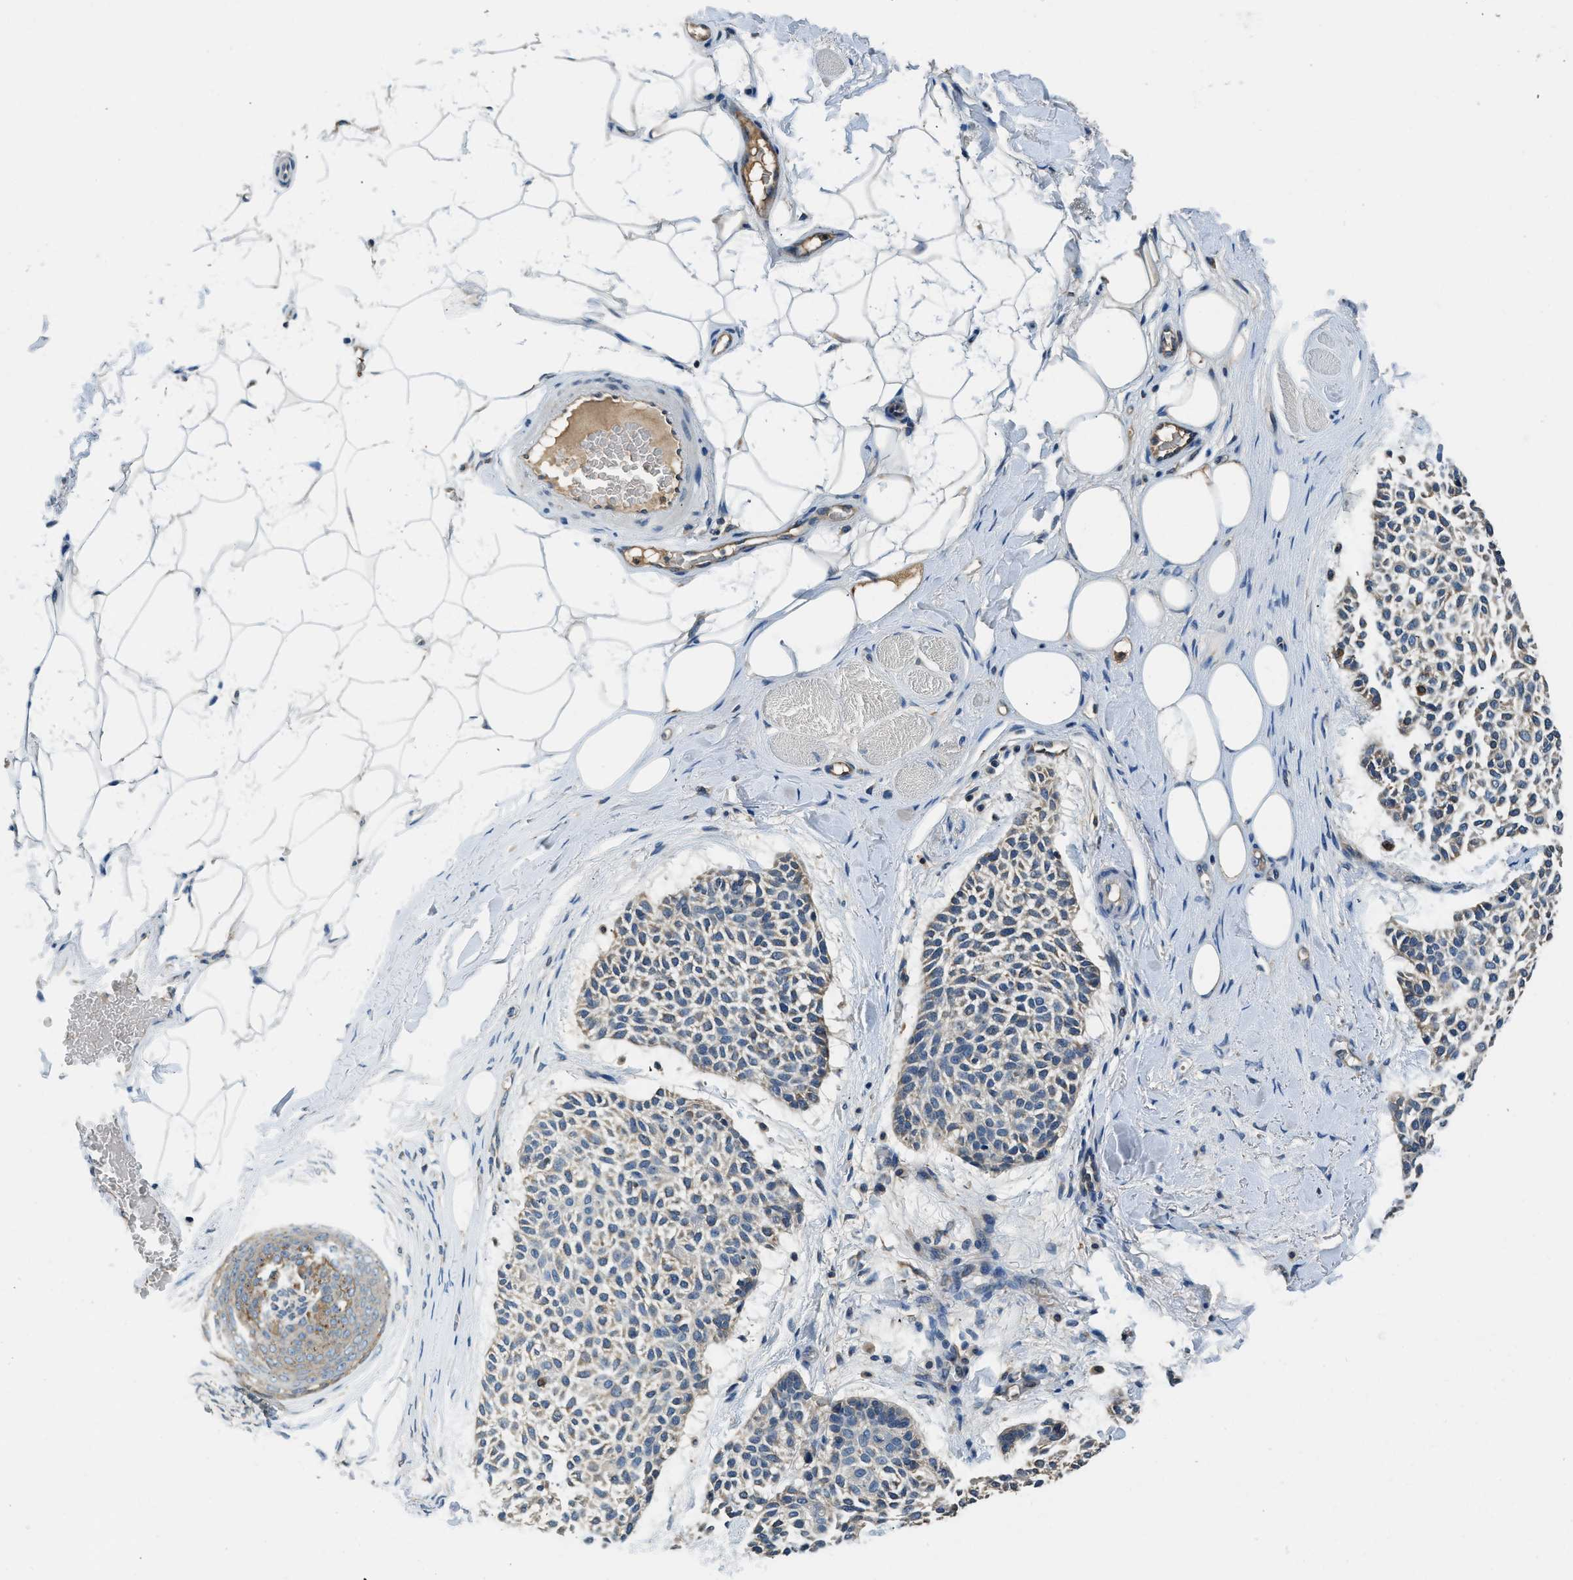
{"staining": {"intensity": "weak", "quantity": "<25%", "location": "cytoplasmic/membranous"}, "tissue": "skin cancer", "cell_type": "Tumor cells", "image_type": "cancer", "snomed": [{"axis": "morphology", "description": "Normal tissue, NOS"}, {"axis": "morphology", "description": "Basal cell carcinoma"}, {"axis": "topography", "description": "Skin"}], "caption": "This is an IHC micrograph of skin cancer. There is no positivity in tumor cells.", "gene": "BCAP31", "patient": {"sex": "female", "age": 70}}